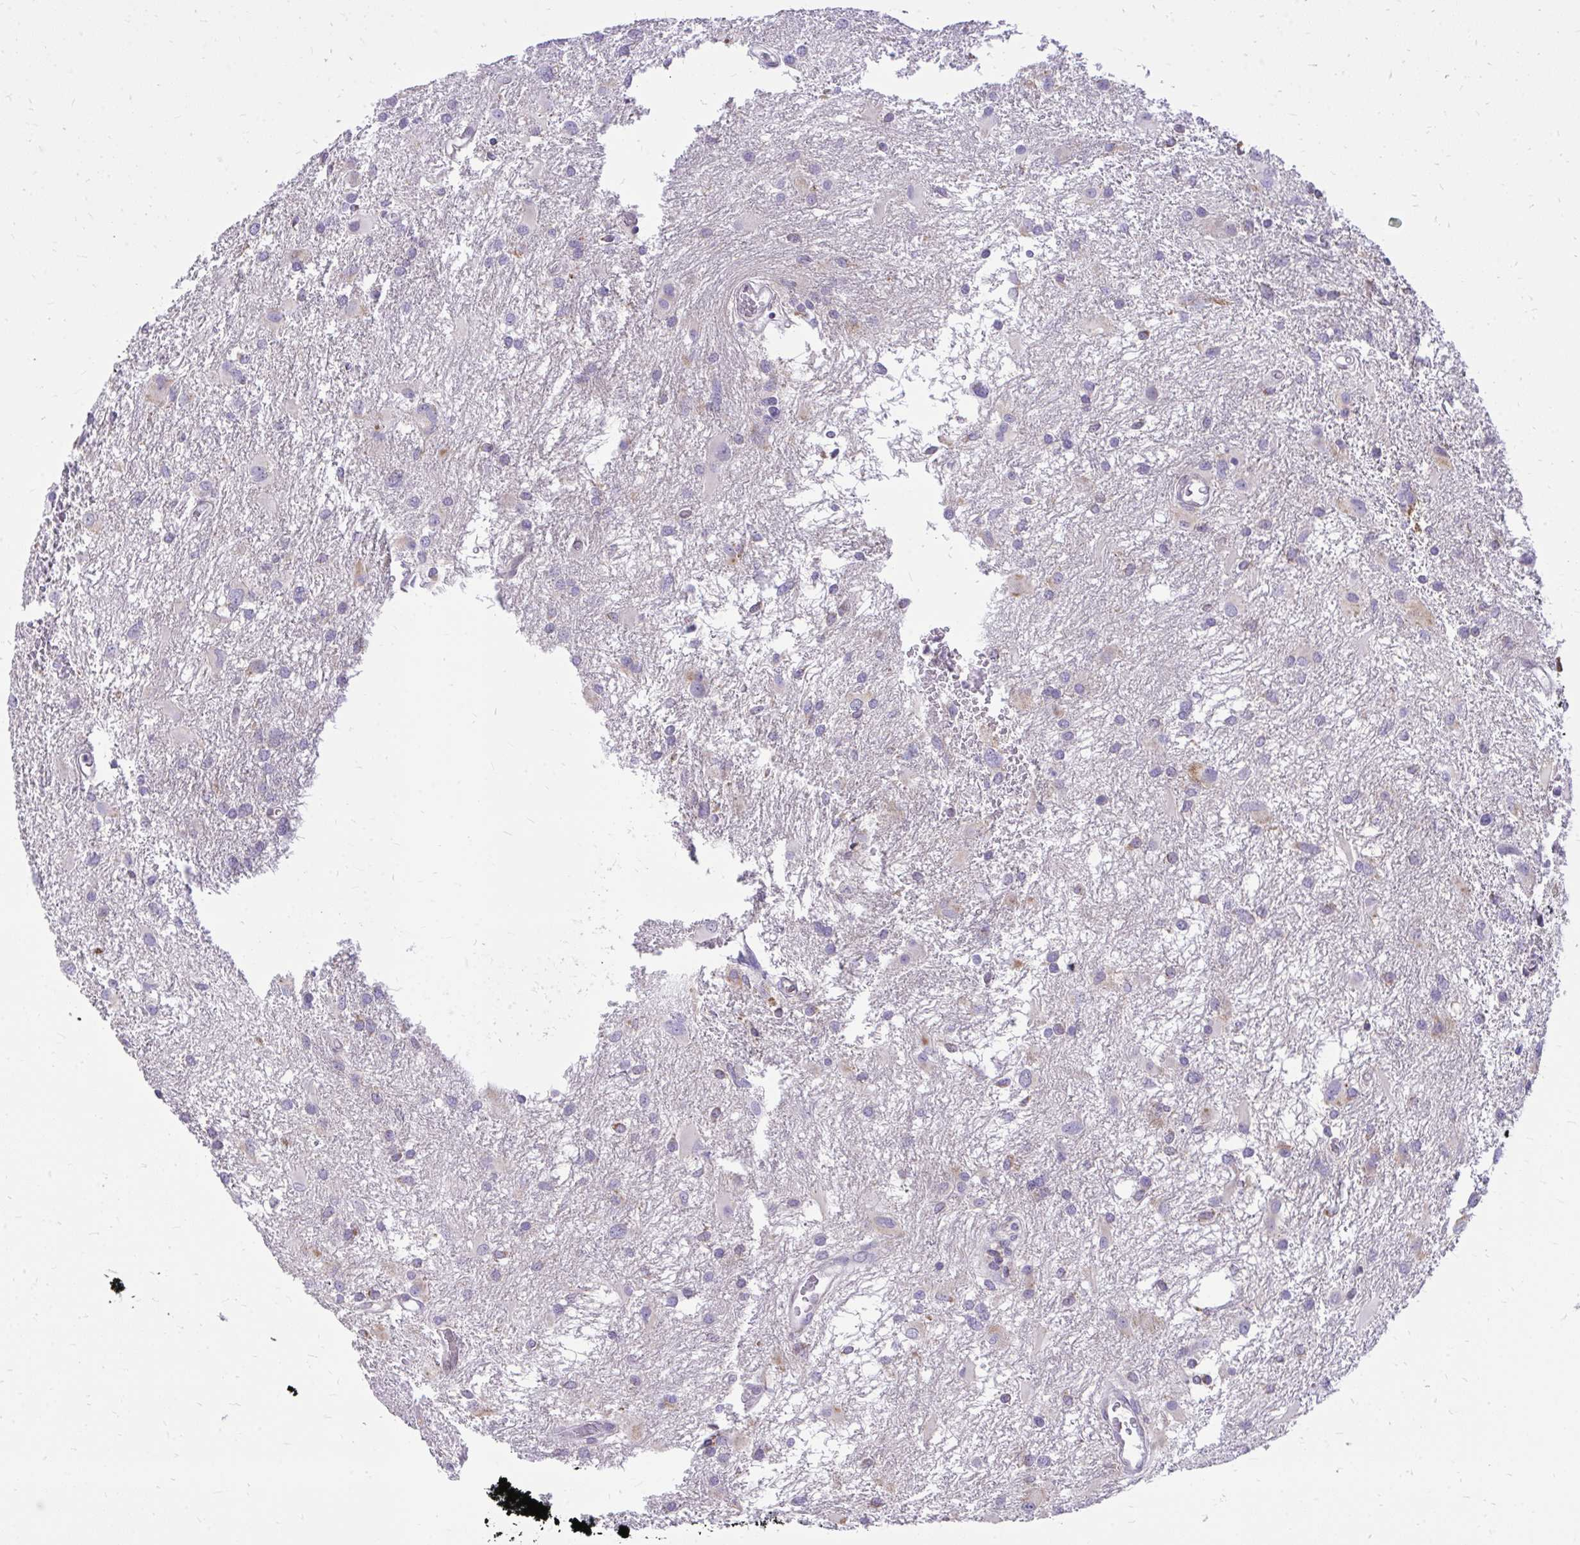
{"staining": {"intensity": "negative", "quantity": "none", "location": "none"}, "tissue": "glioma", "cell_type": "Tumor cells", "image_type": "cancer", "snomed": [{"axis": "morphology", "description": "Glioma, malignant, High grade"}, {"axis": "topography", "description": "Brain"}], "caption": "Tumor cells show no significant expression in glioma.", "gene": "RPS6KA2", "patient": {"sex": "male", "age": 53}}